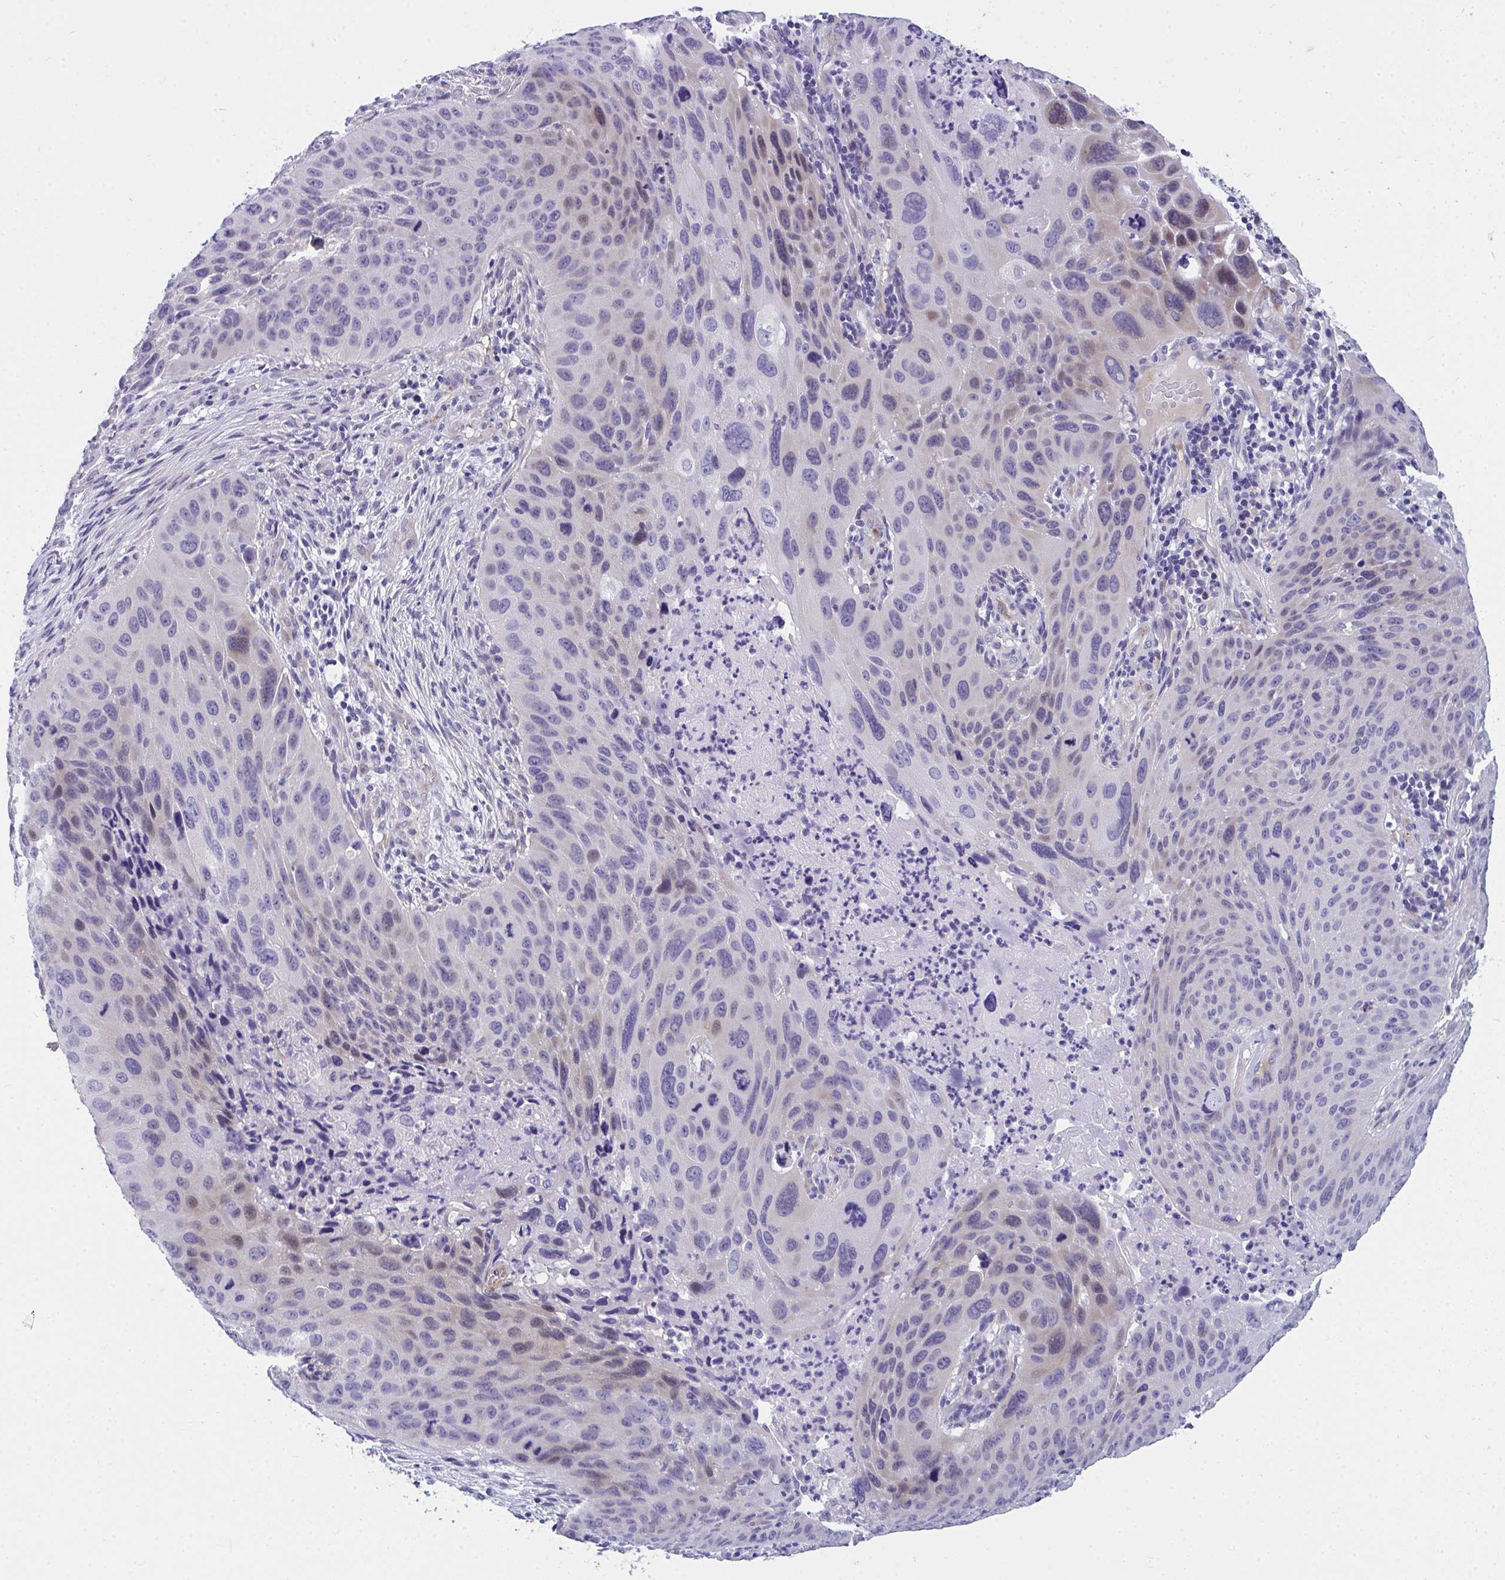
{"staining": {"intensity": "weak", "quantity": "<25%", "location": "cytoplasmic/membranous"}, "tissue": "lung cancer", "cell_type": "Tumor cells", "image_type": "cancer", "snomed": [{"axis": "morphology", "description": "Squamous cell carcinoma, NOS"}, {"axis": "topography", "description": "Lung"}], "caption": "Human lung squamous cell carcinoma stained for a protein using immunohistochemistry demonstrates no positivity in tumor cells.", "gene": "TSBP1", "patient": {"sex": "male", "age": 63}}